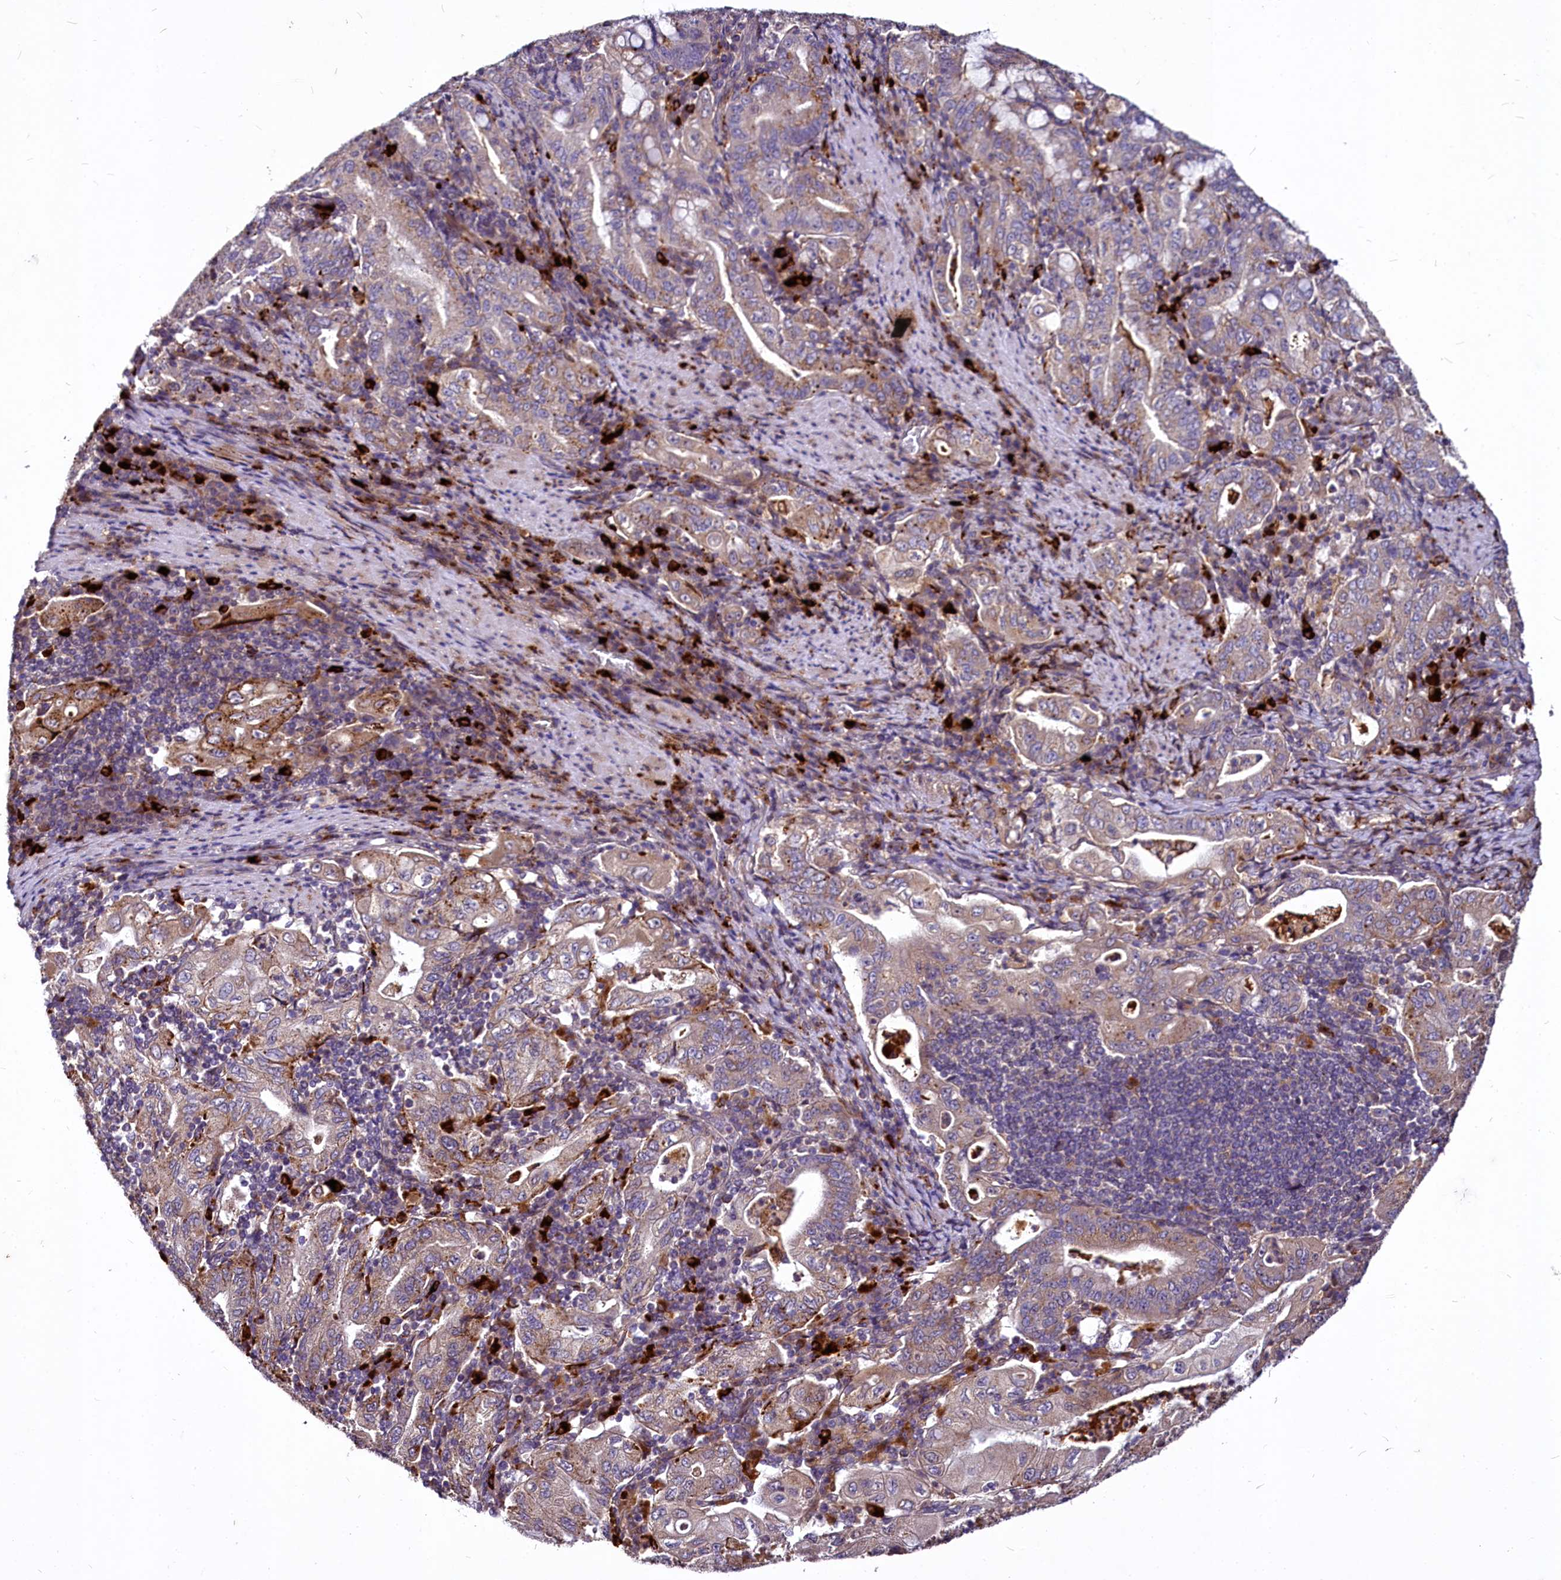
{"staining": {"intensity": "weak", "quantity": "25%-75%", "location": "cytoplasmic/membranous"}, "tissue": "stomach cancer", "cell_type": "Tumor cells", "image_type": "cancer", "snomed": [{"axis": "morphology", "description": "Normal tissue, NOS"}, {"axis": "morphology", "description": "Adenocarcinoma, NOS"}, {"axis": "topography", "description": "Esophagus"}, {"axis": "topography", "description": "Stomach, upper"}, {"axis": "topography", "description": "Peripheral nerve tissue"}], "caption": "Tumor cells demonstrate weak cytoplasmic/membranous positivity in about 25%-75% of cells in stomach adenocarcinoma.", "gene": "C11orf86", "patient": {"sex": "male", "age": 62}}